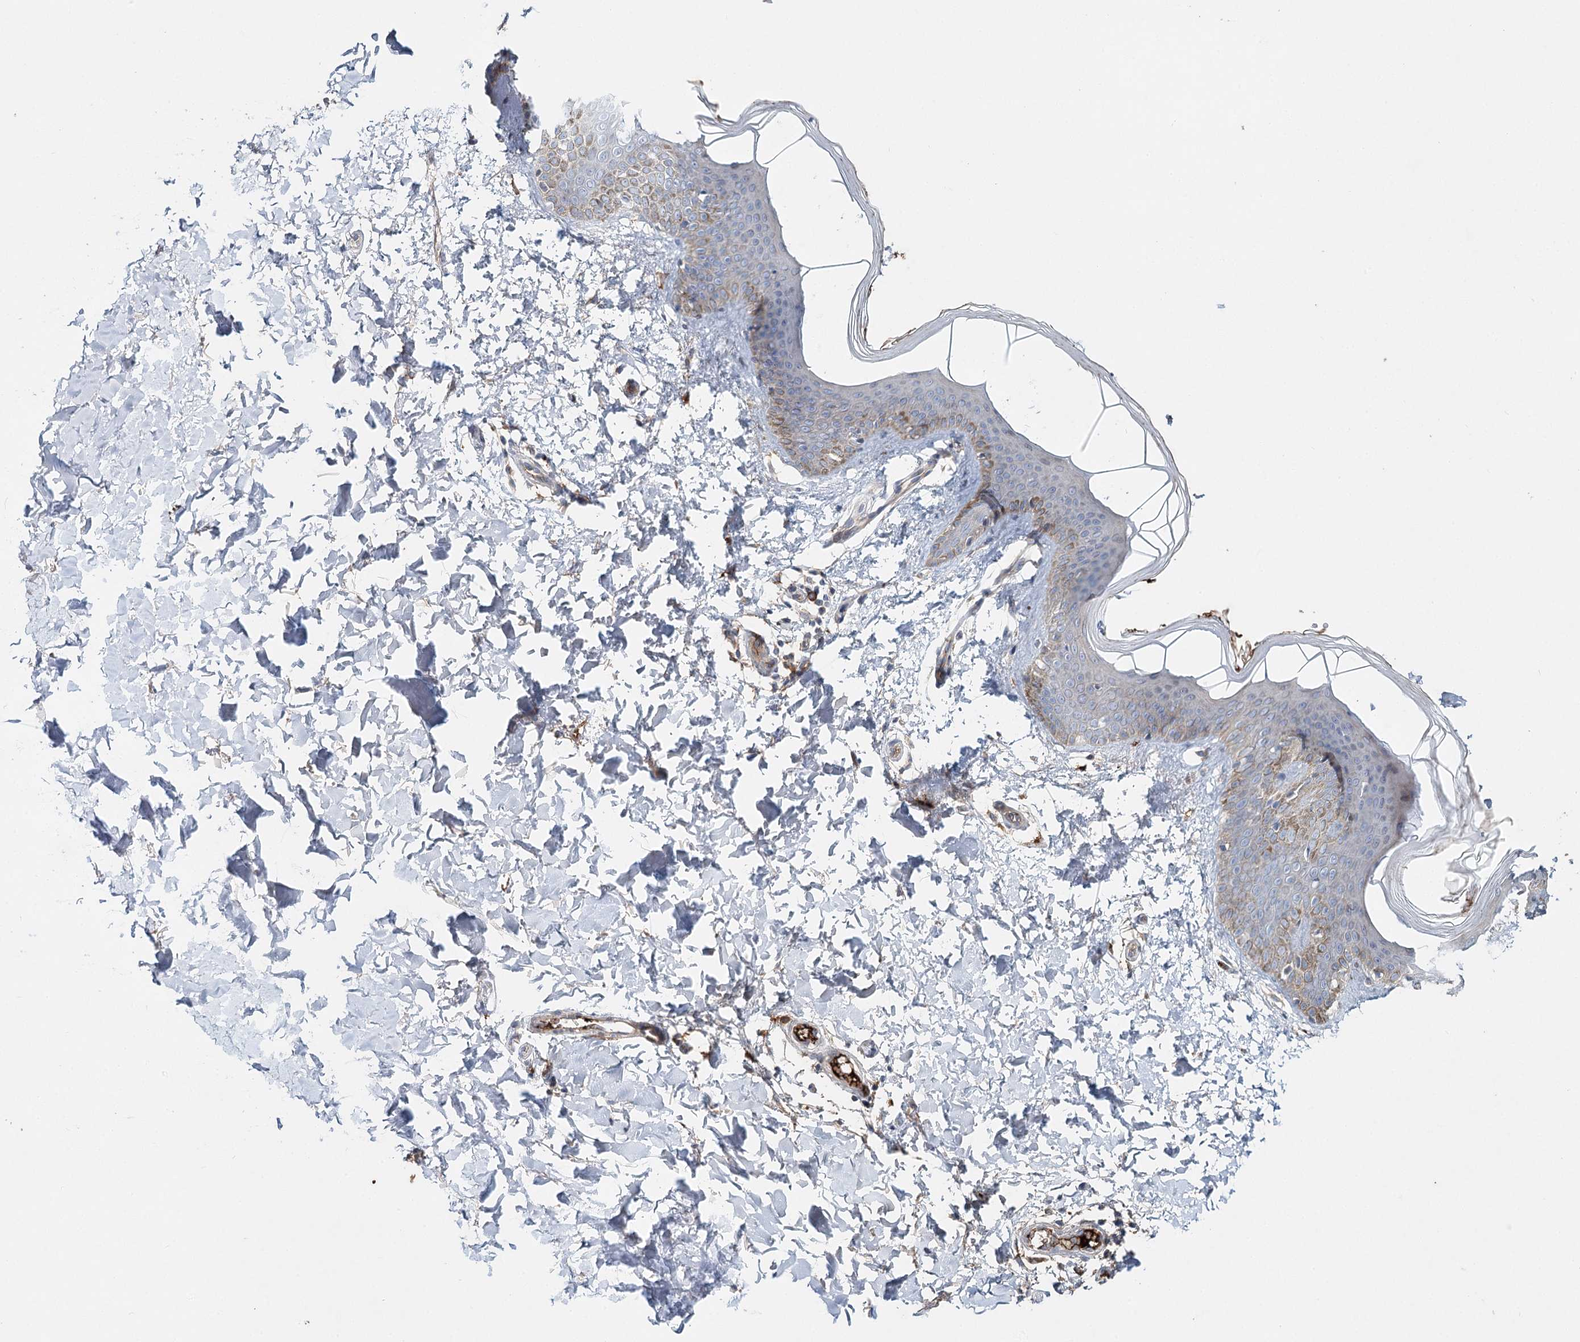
{"staining": {"intensity": "weak", "quantity": "25%-75%", "location": "cytoplasmic/membranous"}, "tissue": "skin", "cell_type": "Fibroblasts", "image_type": "normal", "snomed": [{"axis": "morphology", "description": "Normal tissue, NOS"}, {"axis": "topography", "description": "Skin"}], "caption": "Immunohistochemistry (IHC) staining of normal skin, which shows low levels of weak cytoplasmic/membranous expression in about 25%-75% of fibroblasts indicating weak cytoplasmic/membranous protein positivity. The staining was performed using DAB (3,3'-diaminobenzidine) (brown) for protein detection and nuclei were counterstained in hematoxylin (blue).", "gene": "ALKBH8", "patient": {"sex": "male", "age": 36}}